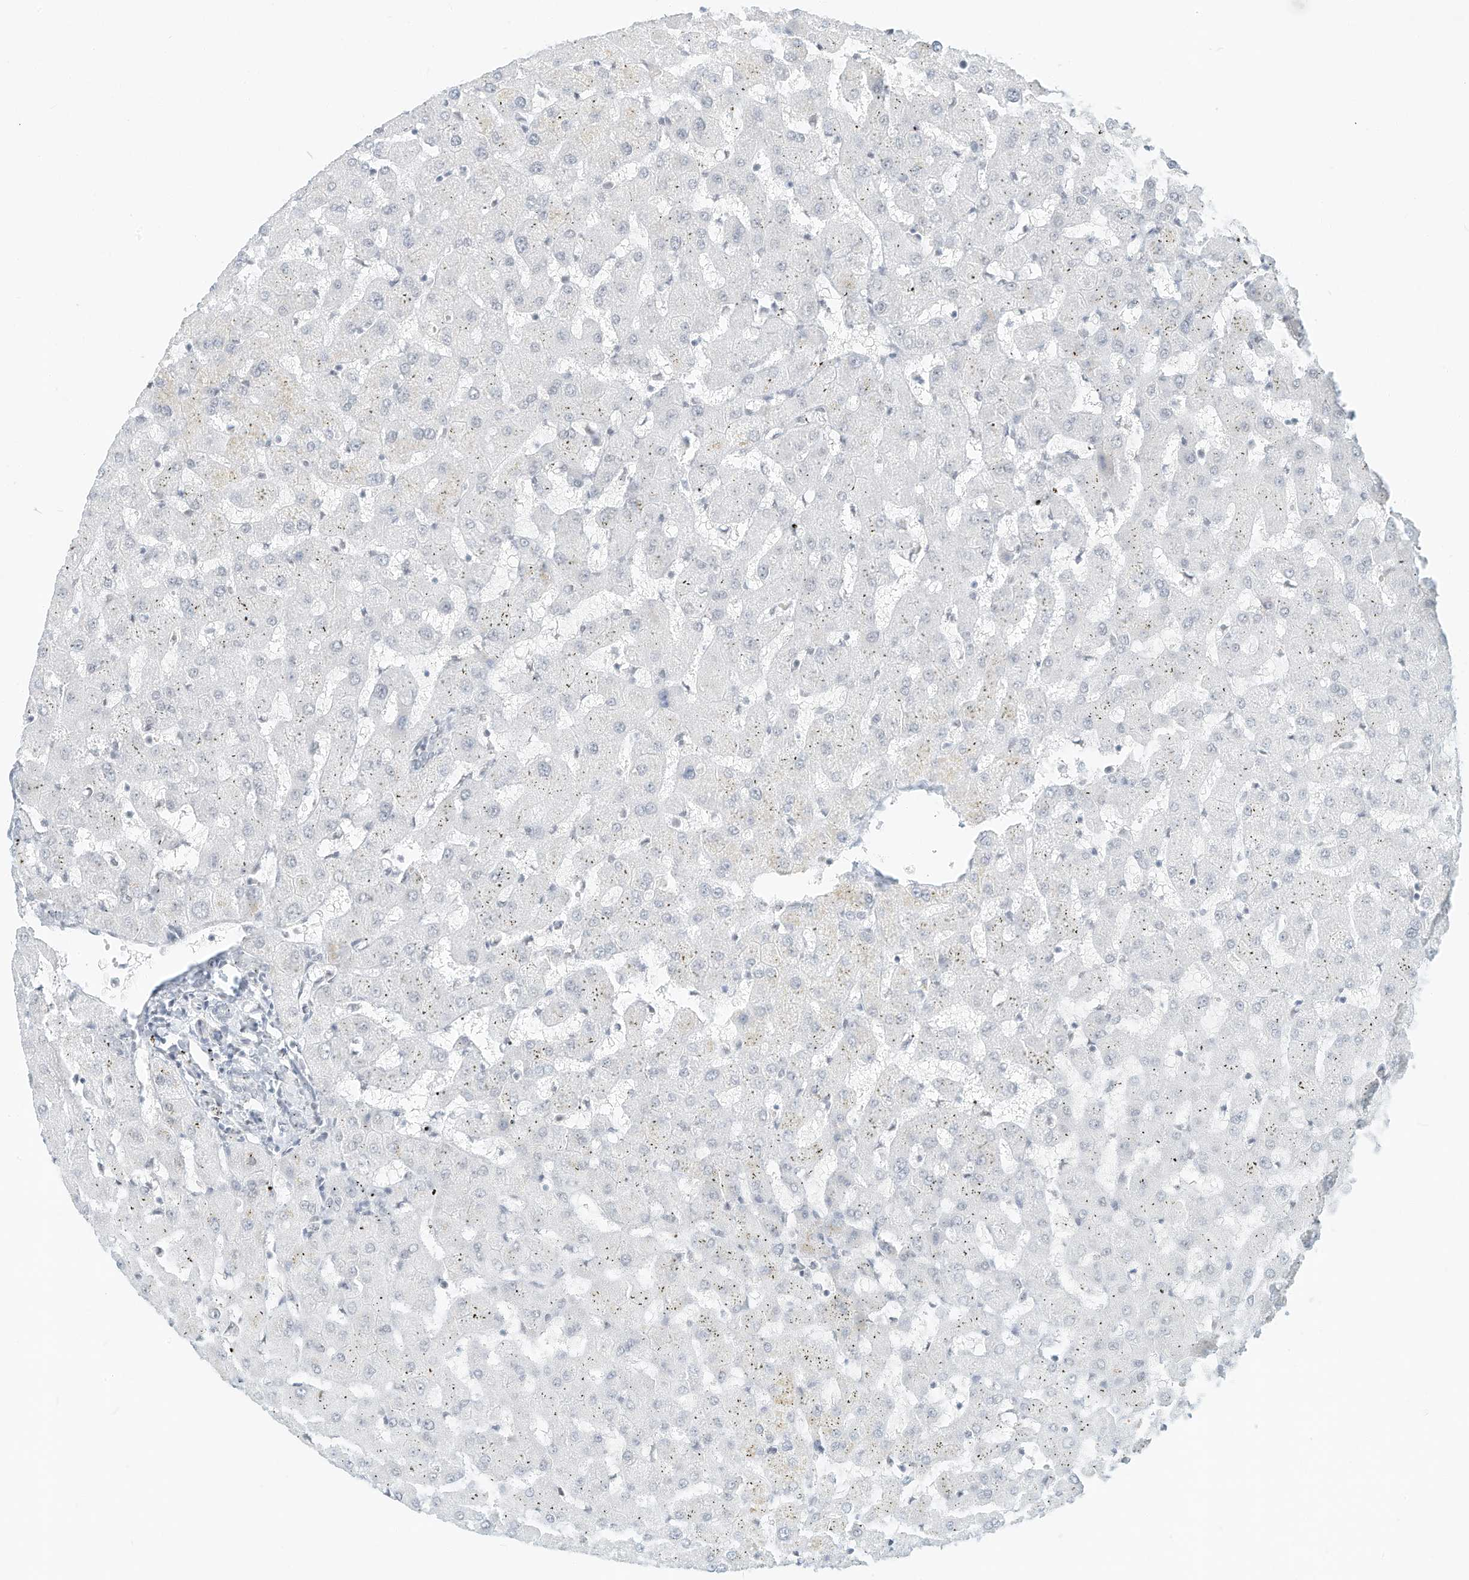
{"staining": {"intensity": "negative", "quantity": "none", "location": "none"}, "tissue": "liver", "cell_type": "Cholangiocytes", "image_type": "normal", "snomed": [{"axis": "morphology", "description": "Normal tissue, NOS"}, {"axis": "topography", "description": "Liver"}], "caption": "This is an immunohistochemistry image of unremarkable human liver. There is no positivity in cholangiocytes.", "gene": "PGC", "patient": {"sex": "female", "age": 63}}